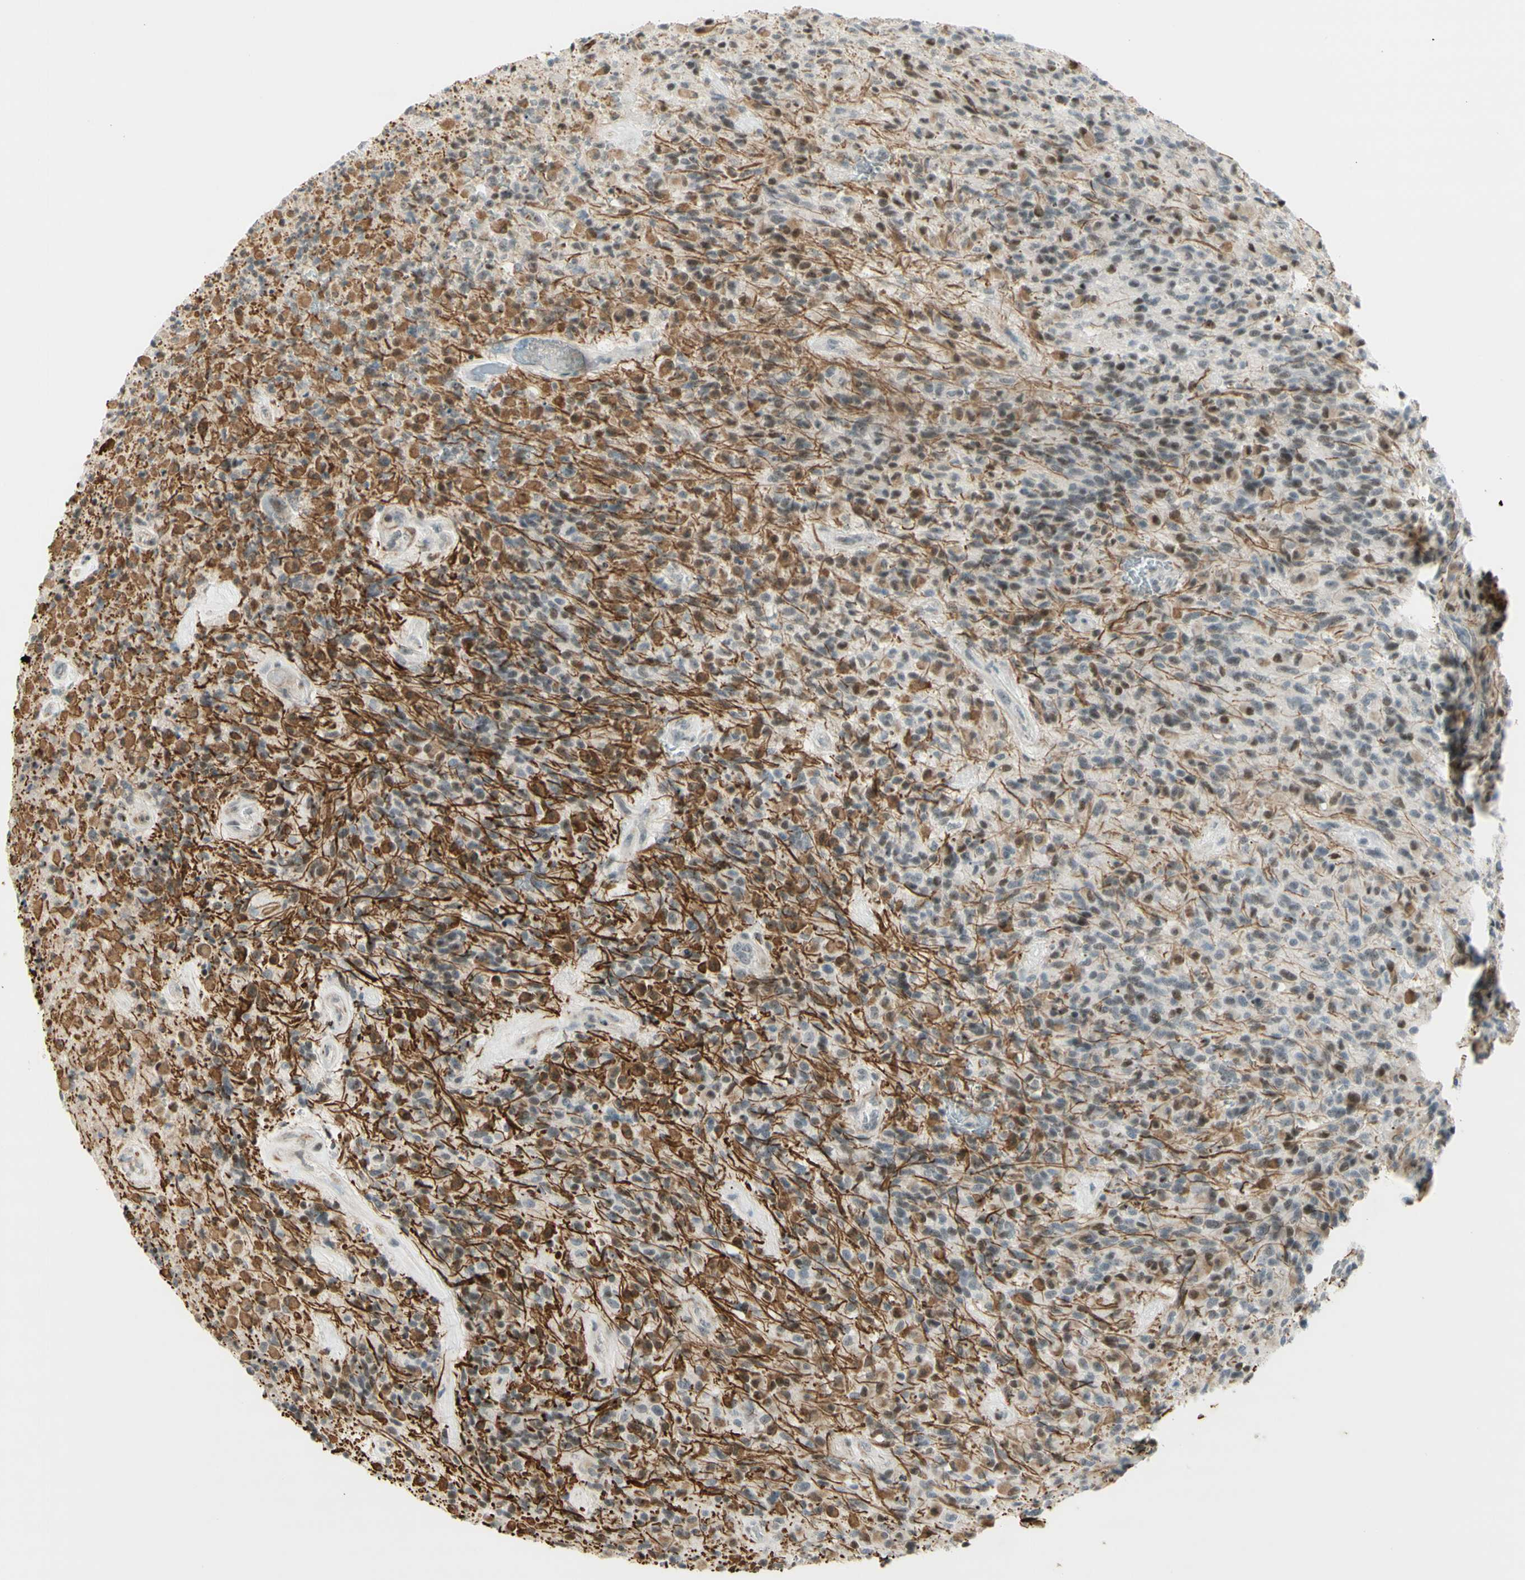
{"staining": {"intensity": "moderate", "quantity": ">75%", "location": "nuclear"}, "tissue": "glioma", "cell_type": "Tumor cells", "image_type": "cancer", "snomed": [{"axis": "morphology", "description": "Glioma, malignant, High grade"}, {"axis": "topography", "description": "Brain"}], "caption": "A histopathology image showing moderate nuclear expression in approximately >75% of tumor cells in malignant glioma (high-grade), as visualized by brown immunohistochemical staining.", "gene": "IRF1", "patient": {"sex": "male", "age": 71}}